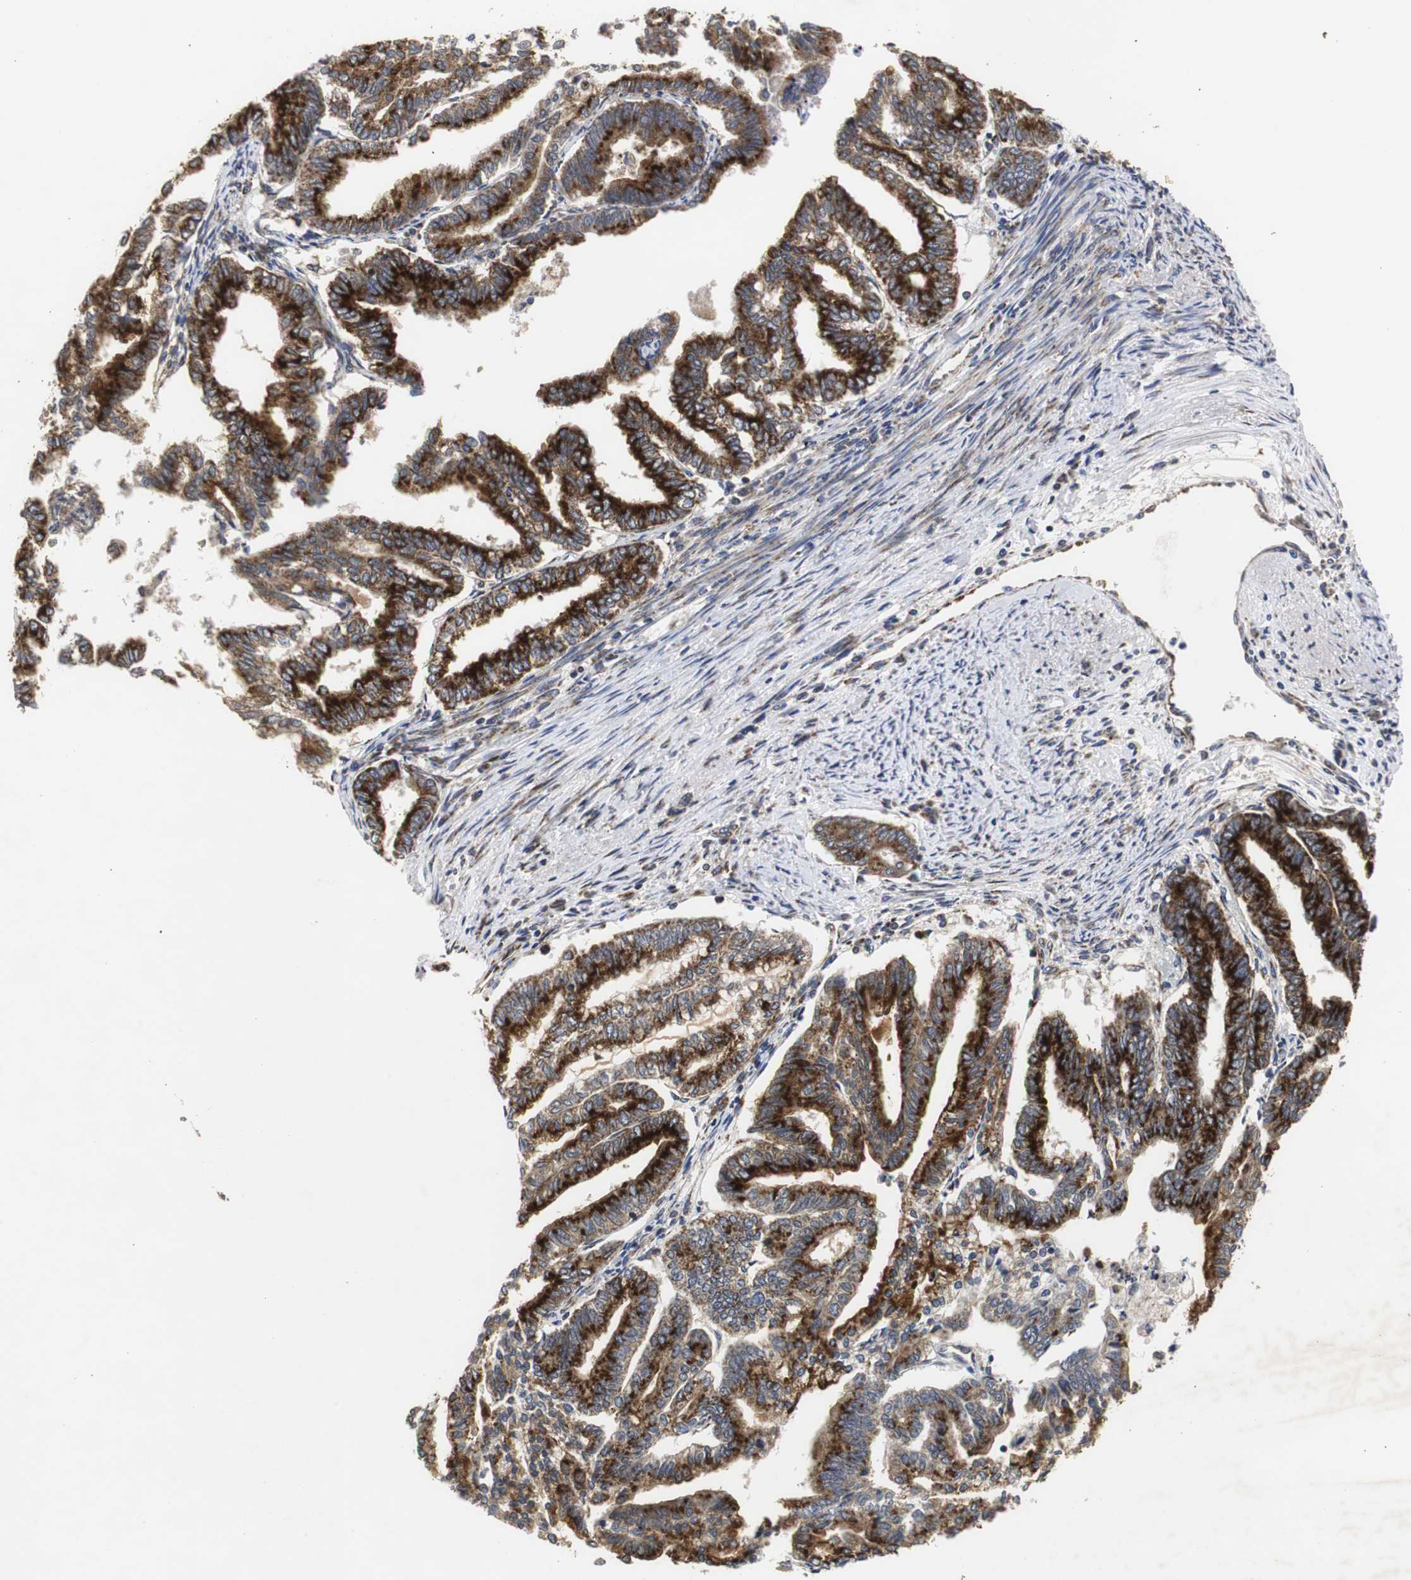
{"staining": {"intensity": "strong", "quantity": ">75%", "location": "cytoplasmic/membranous"}, "tissue": "endometrial cancer", "cell_type": "Tumor cells", "image_type": "cancer", "snomed": [{"axis": "morphology", "description": "Adenocarcinoma, NOS"}, {"axis": "topography", "description": "Endometrium"}], "caption": "An immunohistochemistry (IHC) photomicrograph of tumor tissue is shown. Protein staining in brown shows strong cytoplasmic/membranous positivity in endometrial cancer (adenocarcinoma) within tumor cells. (DAB IHC with brightfield microscopy, high magnification).", "gene": "HSD17B10", "patient": {"sex": "female", "age": 79}}